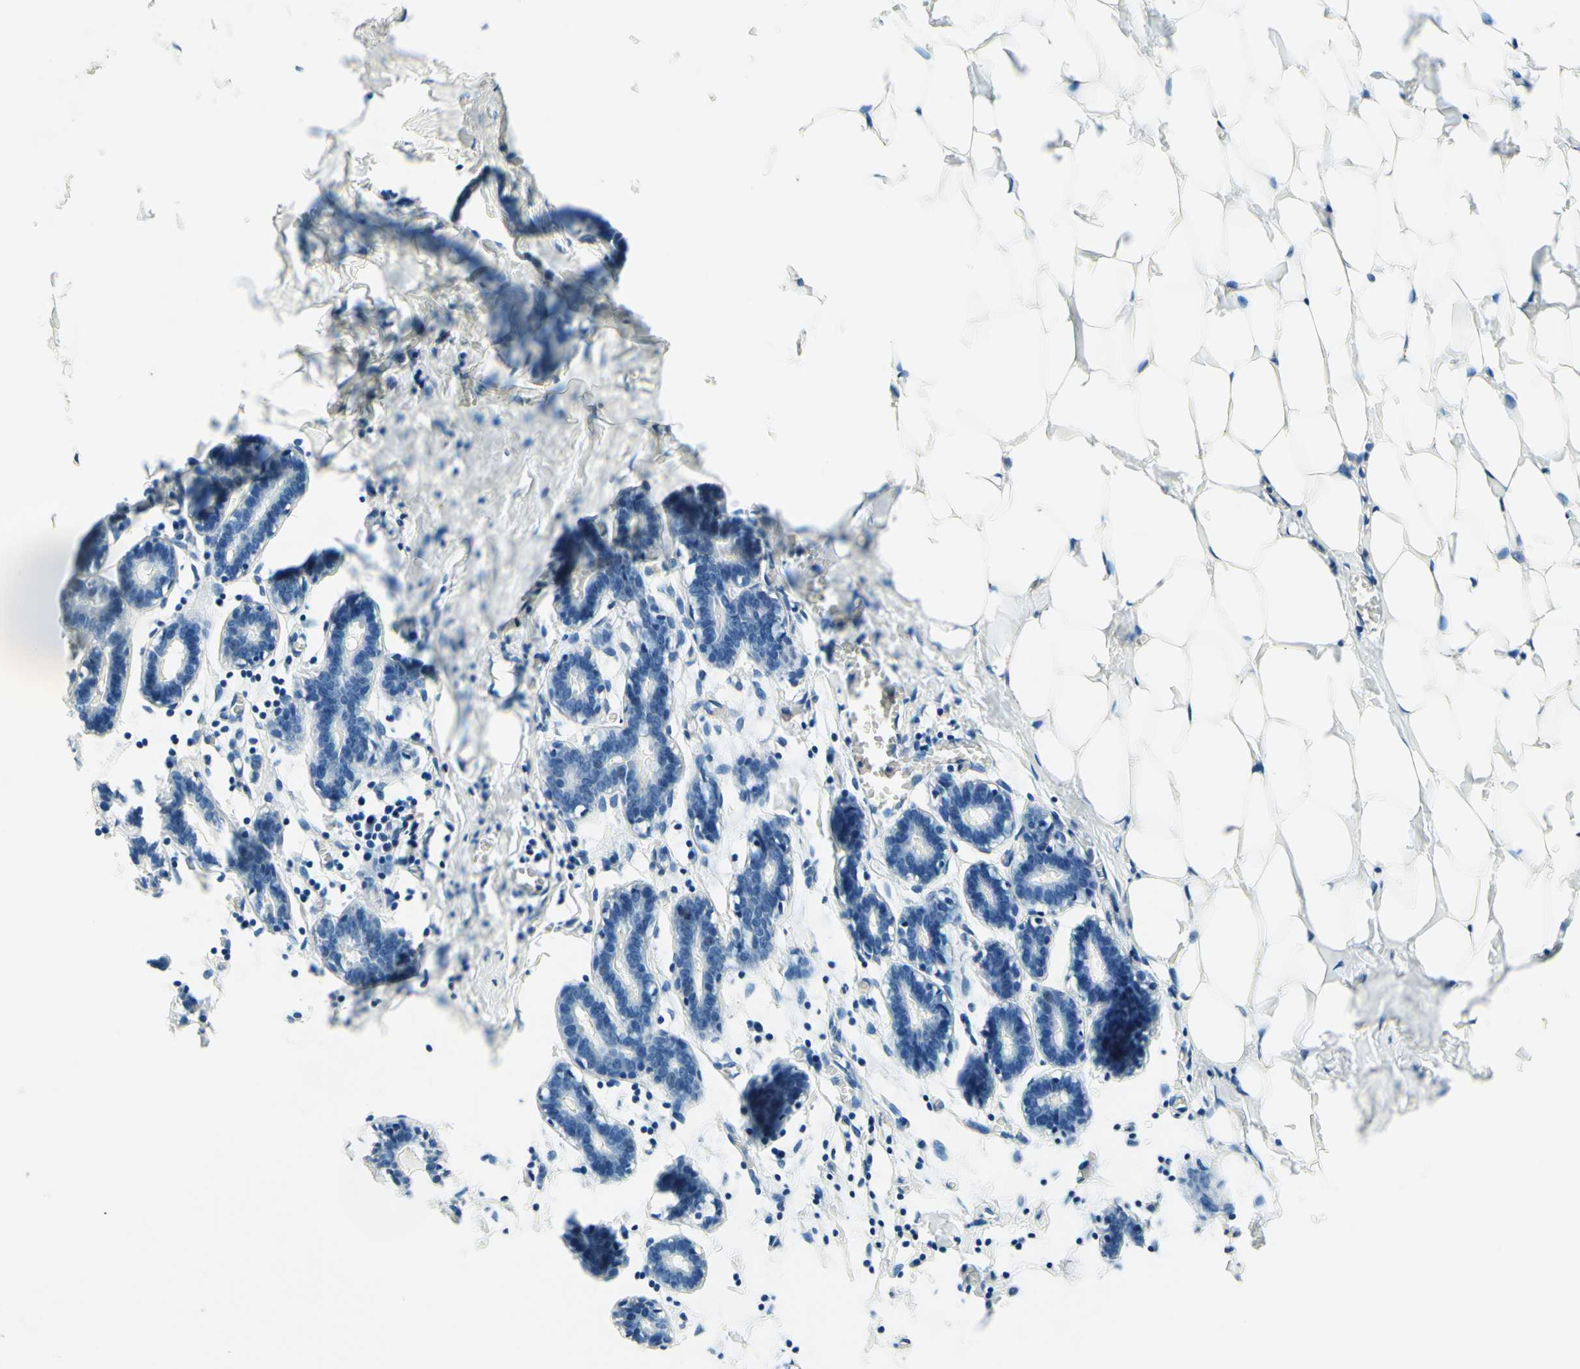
{"staining": {"intensity": "negative", "quantity": "none", "location": "none"}, "tissue": "breast", "cell_type": "Adipocytes", "image_type": "normal", "snomed": [{"axis": "morphology", "description": "Normal tissue, NOS"}, {"axis": "topography", "description": "Breast"}], "caption": "A high-resolution histopathology image shows immunohistochemistry staining of normal breast, which displays no significant staining in adipocytes. The staining was performed using DAB (3,3'-diaminobenzidine) to visualize the protein expression in brown, while the nuclei were stained in blue with hematoxylin (Magnification: 20x).", "gene": "SIGLEC9", "patient": {"sex": "female", "age": 27}}